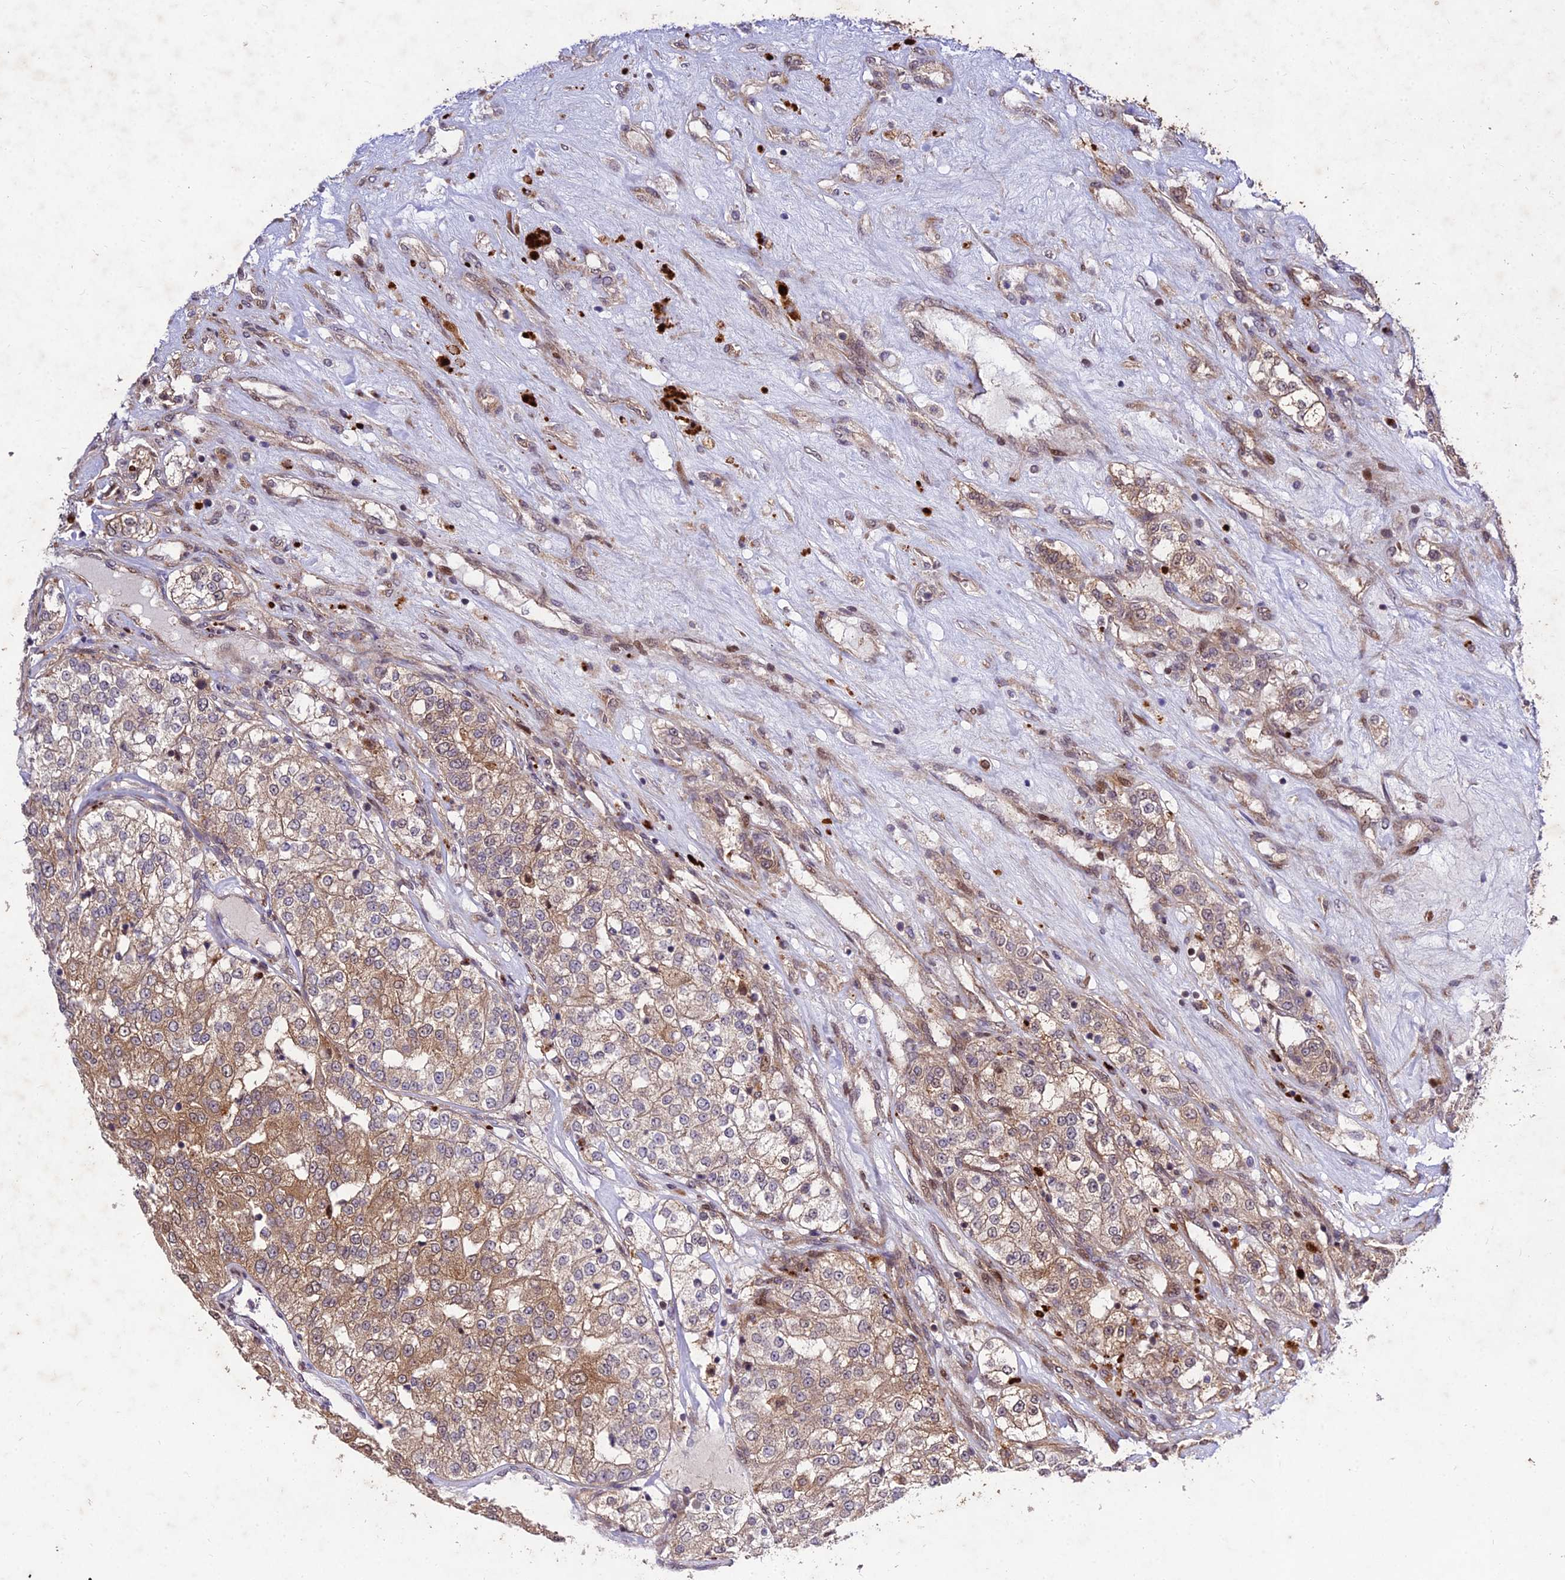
{"staining": {"intensity": "moderate", "quantity": ">75%", "location": "cytoplasmic/membranous"}, "tissue": "renal cancer", "cell_type": "Tumor cells", "image_type": "cancer", "snomed": [{"axis": "morphology", "description": "Adenocarcinoma, NOS"}, {"axis": "topography", "description": "Kidney"}], "caption": "IHC staining of renal cancer (adenocarcinoma), which exhibits medium levels of moderate cytoplasmic/membranous expression in approximately >75% of tumor cells indicating moderate cytoplasmic/membranous protein positivity. The staining was performed using DAB (3,3'-diaminobenzidine) (brown) for protein detection and nuclei were counterstained in hematoxylin (blue).", "gene": "MKKS", "patient": {"sex": "female", "age": 63}}